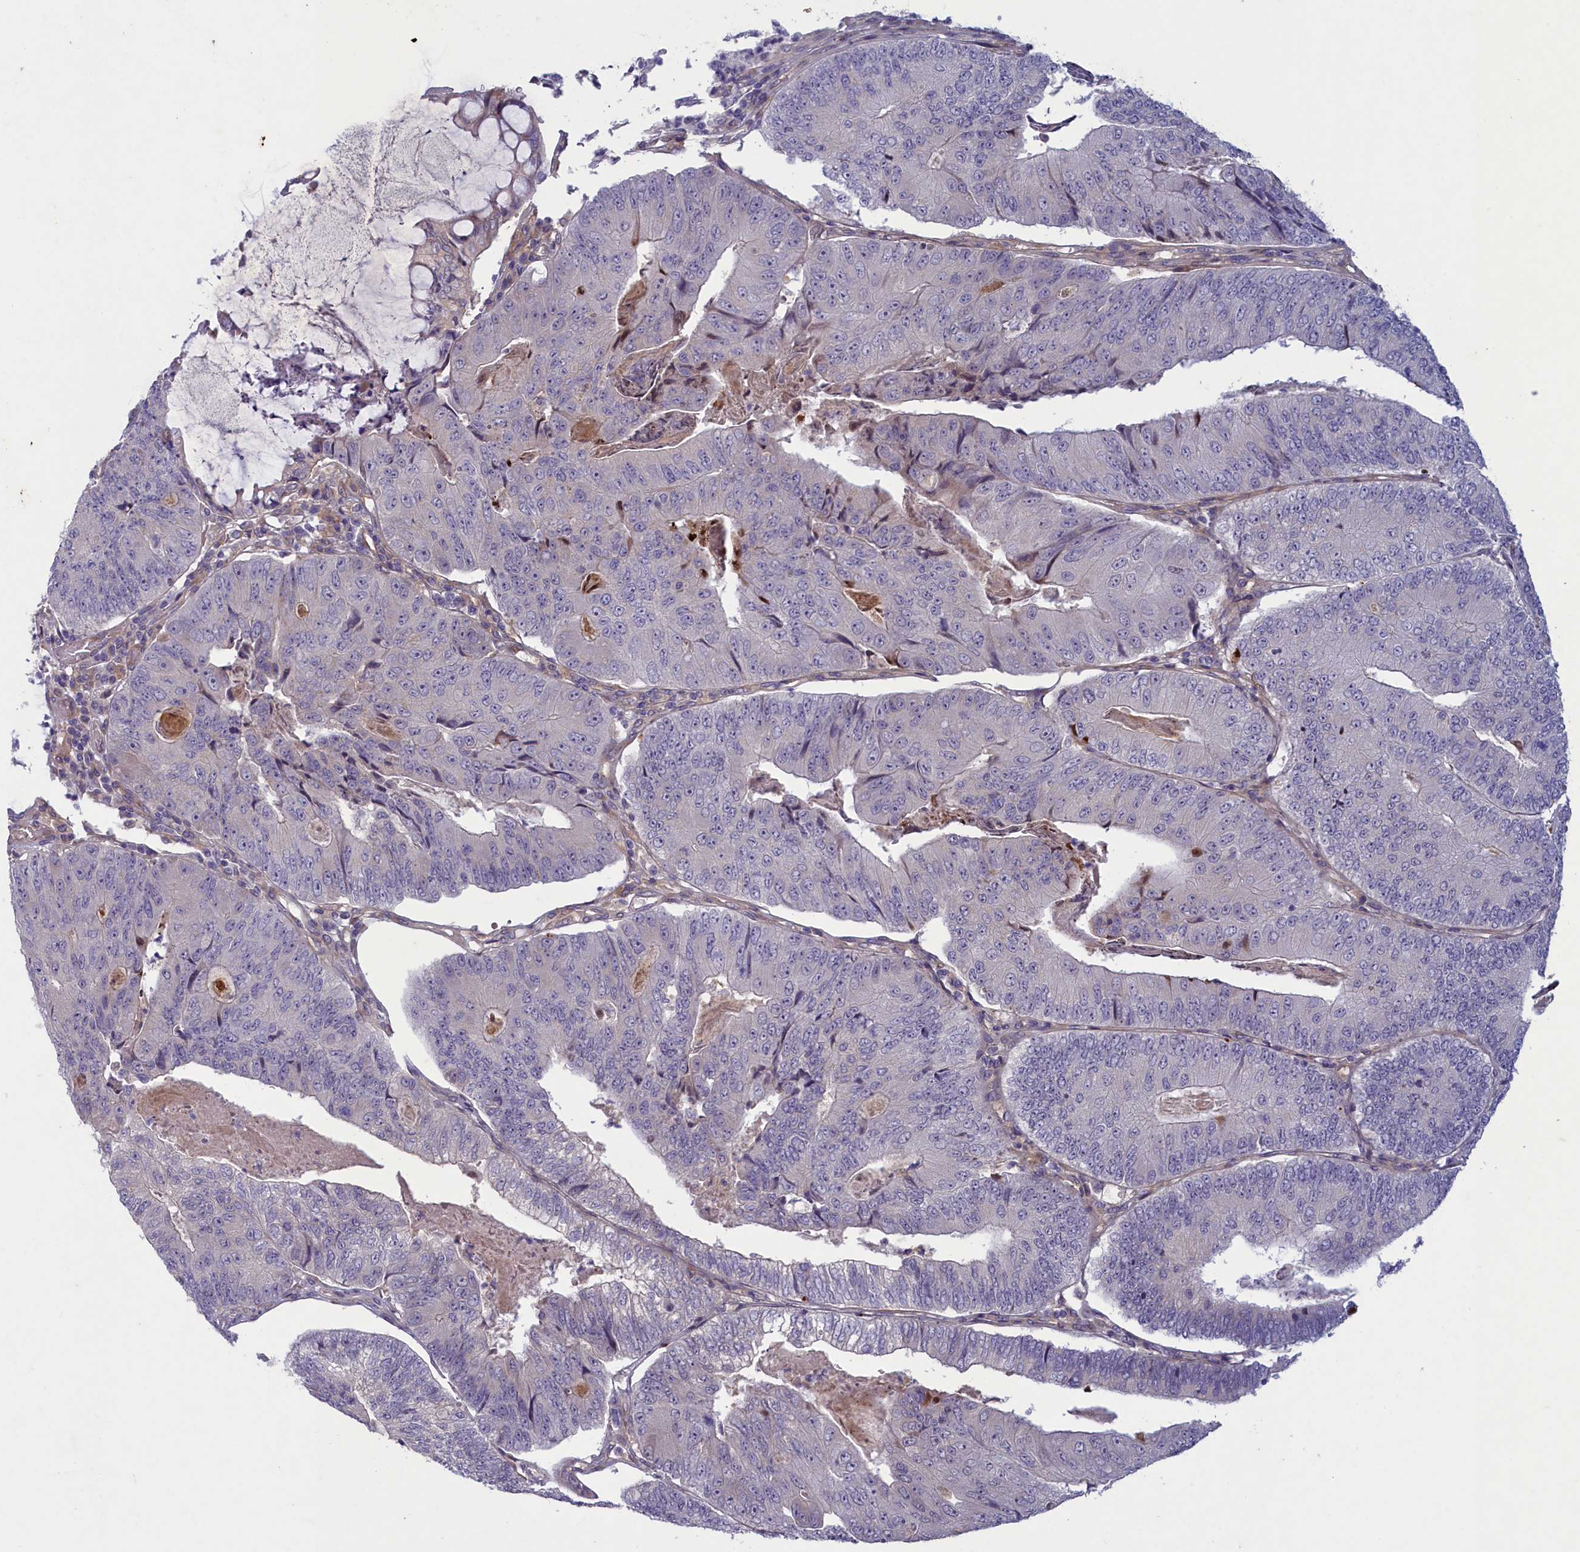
{"staining": {"intensity": "negative", "quantity": "none", "location": "none"}, "tissue": "colorectal cancer", "cell_type": "Tumor cells", "image_type": "cancer", "snomed": [{"axis": "morphology", "description": "Adenocarcinoma, NOS"}, {"axis": "topography", "description": "Colon"}], "caption": "Human colorectal cancer stained for a protein using IHC displays no positivity in tumor cells.", "gene": "PLEKHG6", "patient": {"sex": "female", "age": 67}}